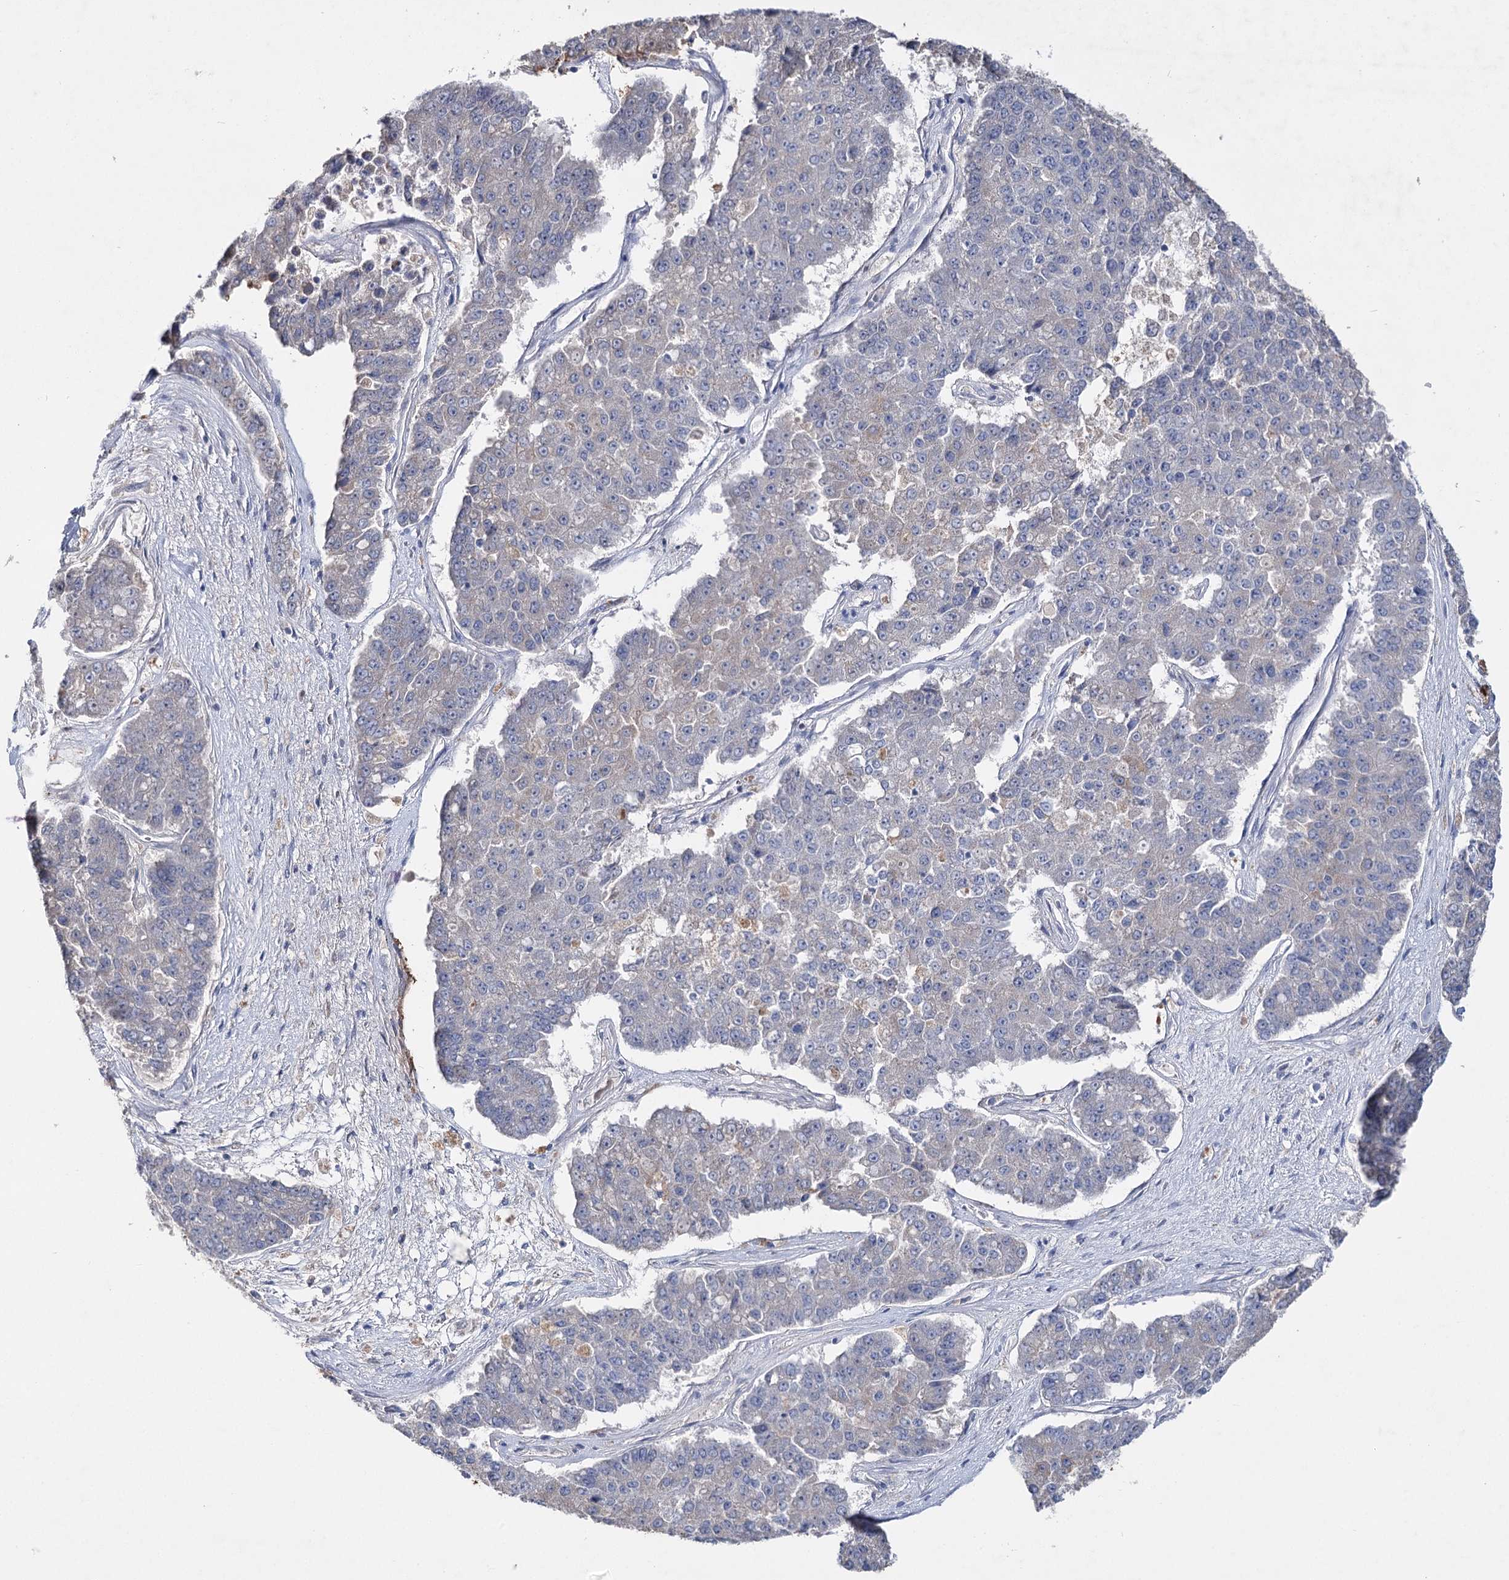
{"staining": {"intensity": "negative", "quantity": "none", "location": "none"}, "tissue": "pancreatic cancer", "cell_type": "Tumor cells", "image_type": "cancer", "snomed": [{"axis": "morphology", "description": "Adenocarcinoma, NOS"}, {"axis": "topography", "description": "Pancreas"}], "caption": "Tumor cells show no significant protein expression in pancreatic cancer (adenocarcinoma). Brightfield microscopy of immunohistochemistry stained with DAB (brown) and hematoxylin (blue), captured at high magnification.", "gene": "IL1RAP", "patient": {"sex": "male", "age": 50}}